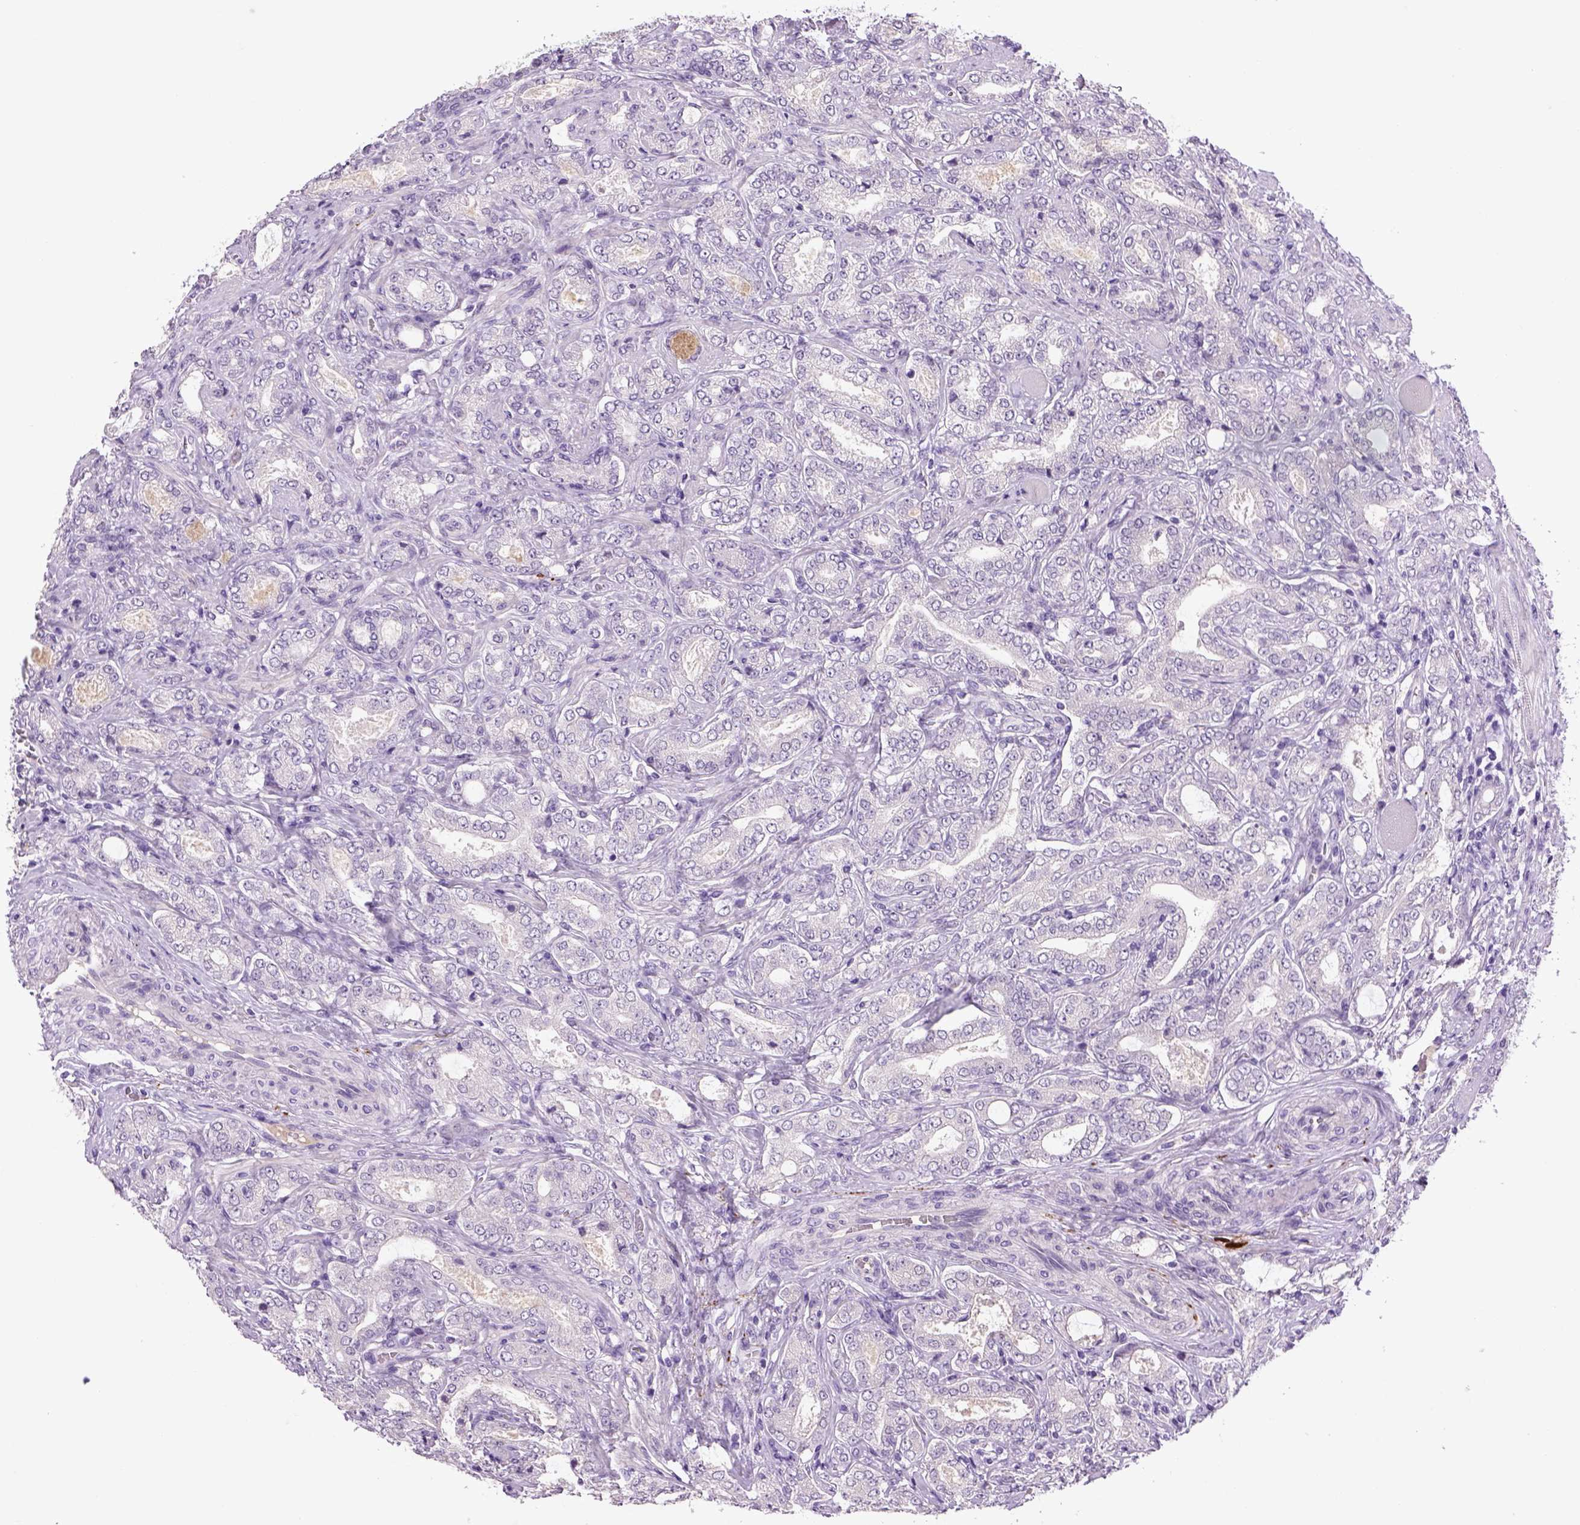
{"staining": {"intensity": "negative", "quantity": "none", "location": "none"}, "tissue": "prostate cancer", "cell_type": "Tumor cells", "image_type": "cancer", "snomed": [{"axis": "morphology", "description": "Adenocarcinoma, NOS"}, {"axis": "topography", "description": "Prostate"}], "caption": "A micrograph of adenocarcinoma (prostate) stained for a protein shows no brown staining in tumor cells.", "gene": "DBH", "patient": {"sex": "male", "age": 64}}